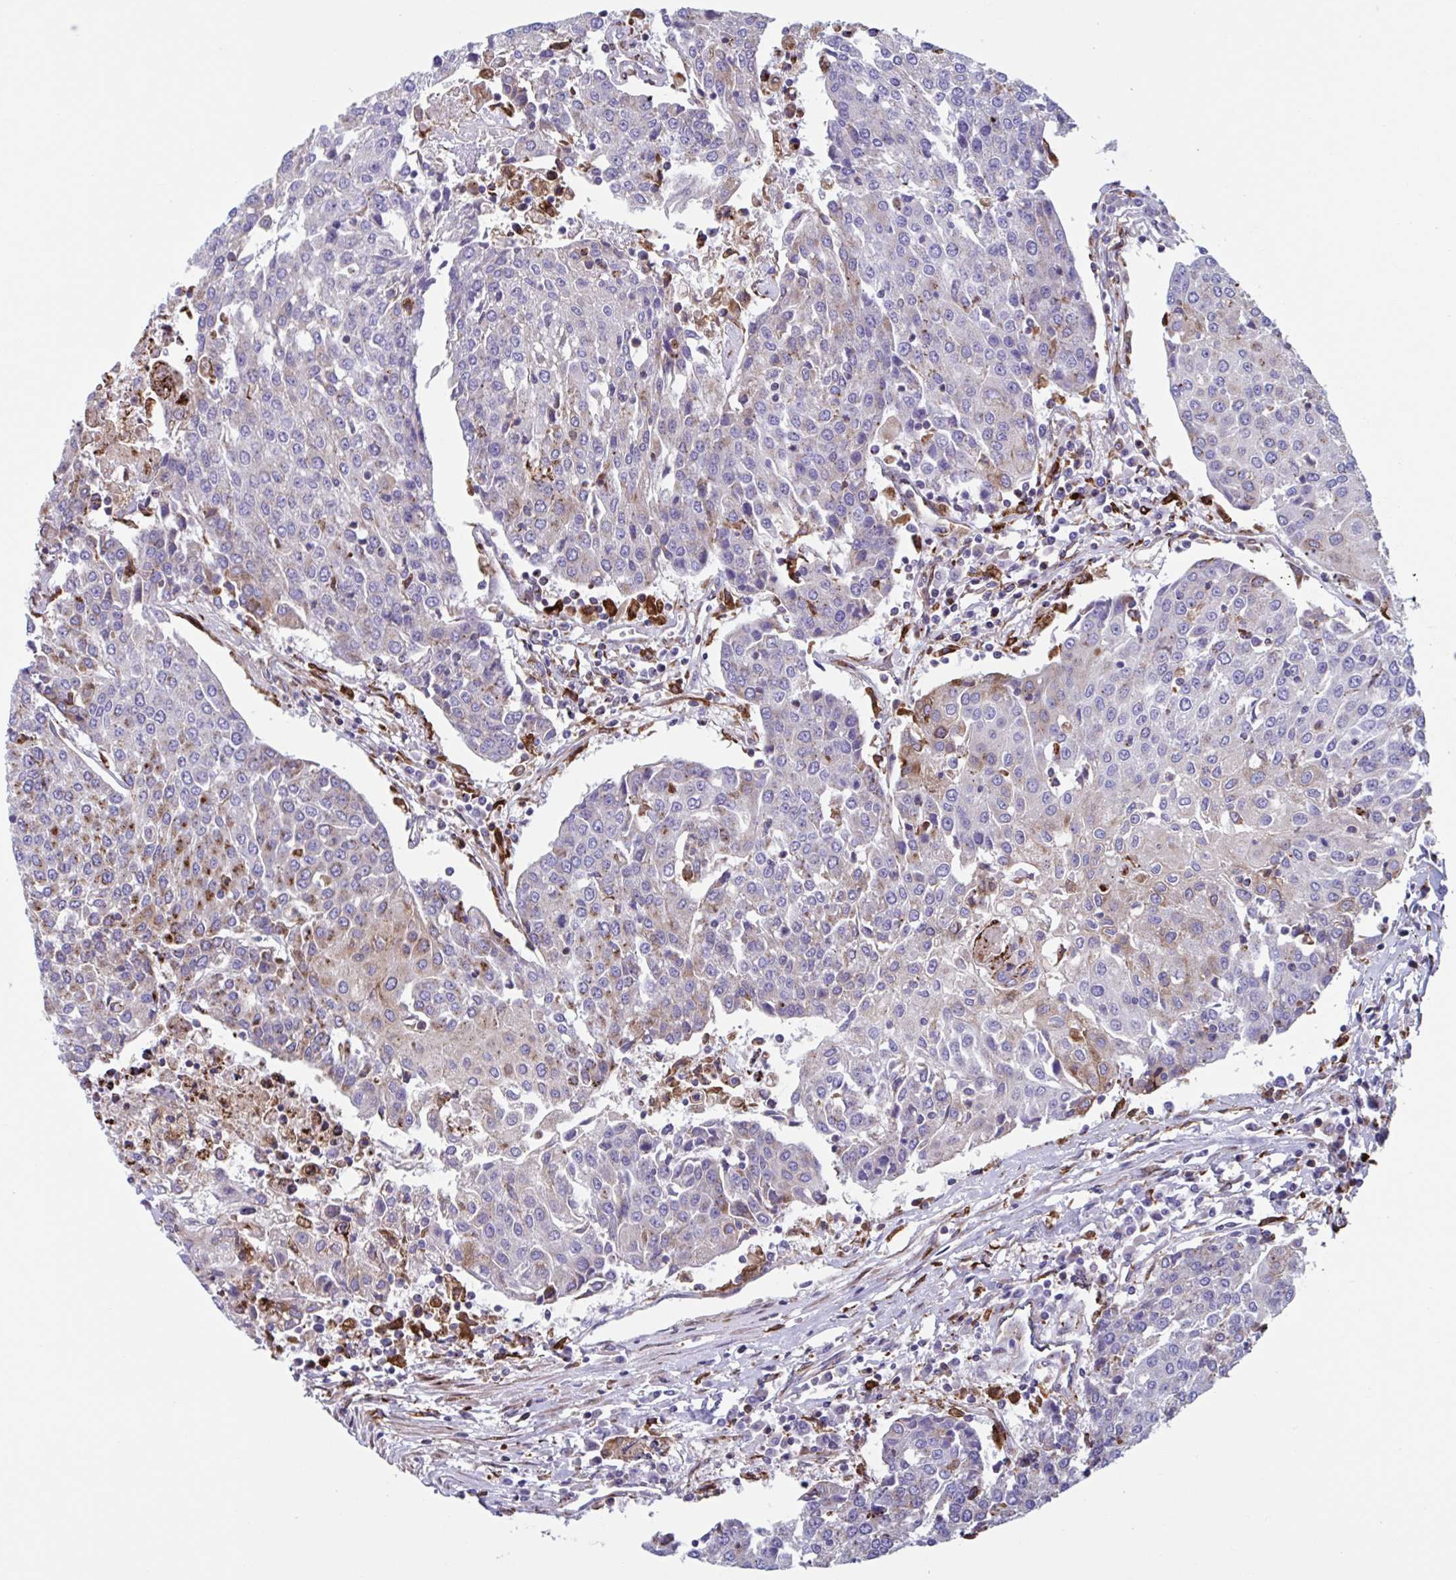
{"staining": {"intensity": "weak", "quantity": "<25%", "location": "cytoplasmic/membranous"}, "tissue": "urothelial cancer", "cell_type": "Tumor cells", "image_type": "cancer", "snomed": [{"axis": "morphology", "description": "Urothelial carcinoma, High grade"}, {"axis": "topography", "description": "Urinary bladder"}], "caption": "An image of high-grade urothelial carcinoma stained for a protein exhibits no brown staining in tumor cells.", "gene": "RFK", "patient": {"sex": "female", "age": 85}}